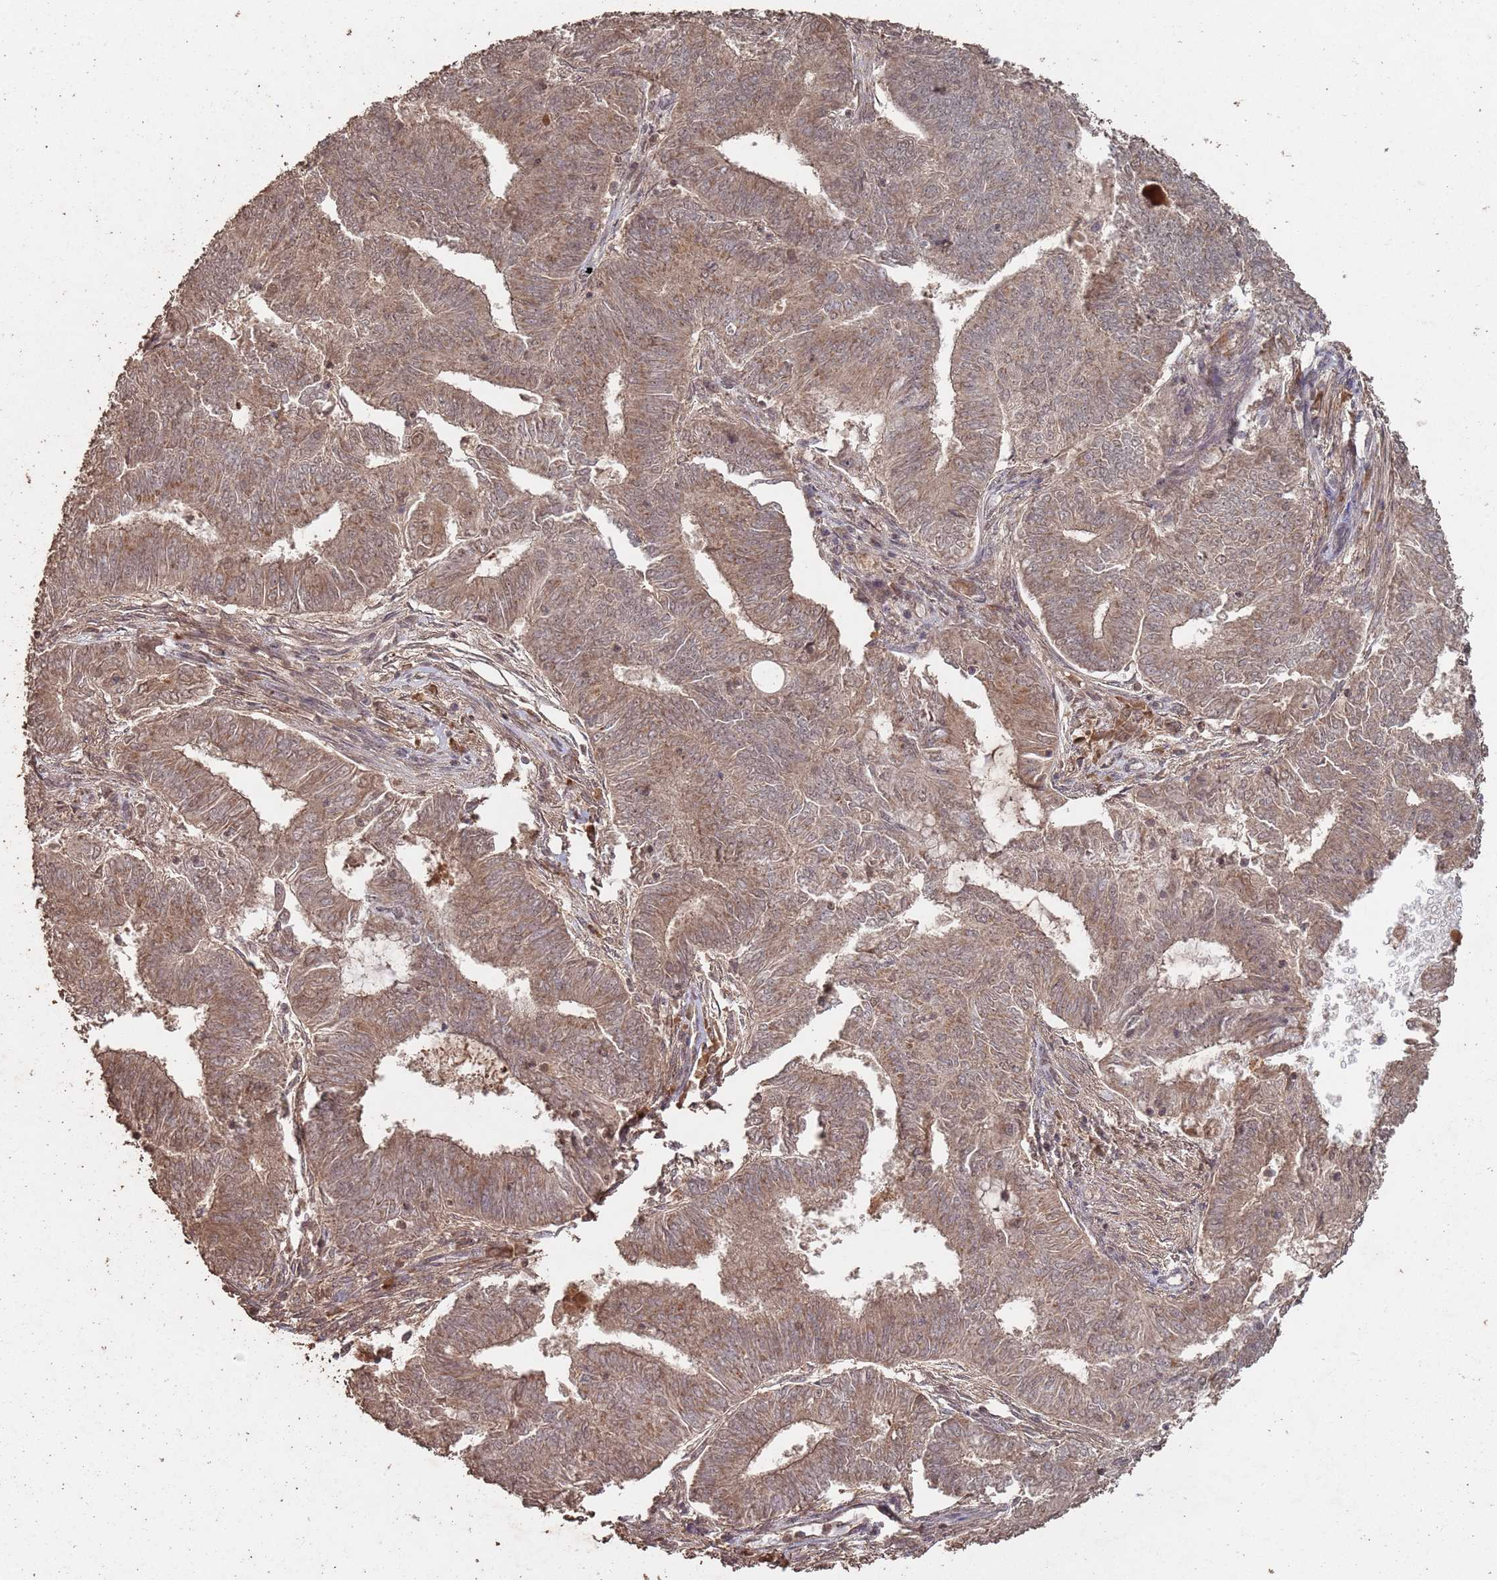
{"staining": {"intensity": "moderate", "quantity": ">75%", "location": "cytoplasmic/membranous,nuclear"}, "tissue": "endometrial cancer", "cell_type": "Tumor cells", "image_type": "cancer", "snomed": [{"axis": "morphology", "description": "Adenocarcinoma, NOS"}, {"axis": "topography", "description": "Endometrium"}], "caption": "Protein analysis of endometrial cancer tissue exhibits moderate cytoplasmic/membranous and nuclear positivity in about >75% of tumor cells.", "gene": "FRAT1", "patient": {"sex": "female", "age": 62}}